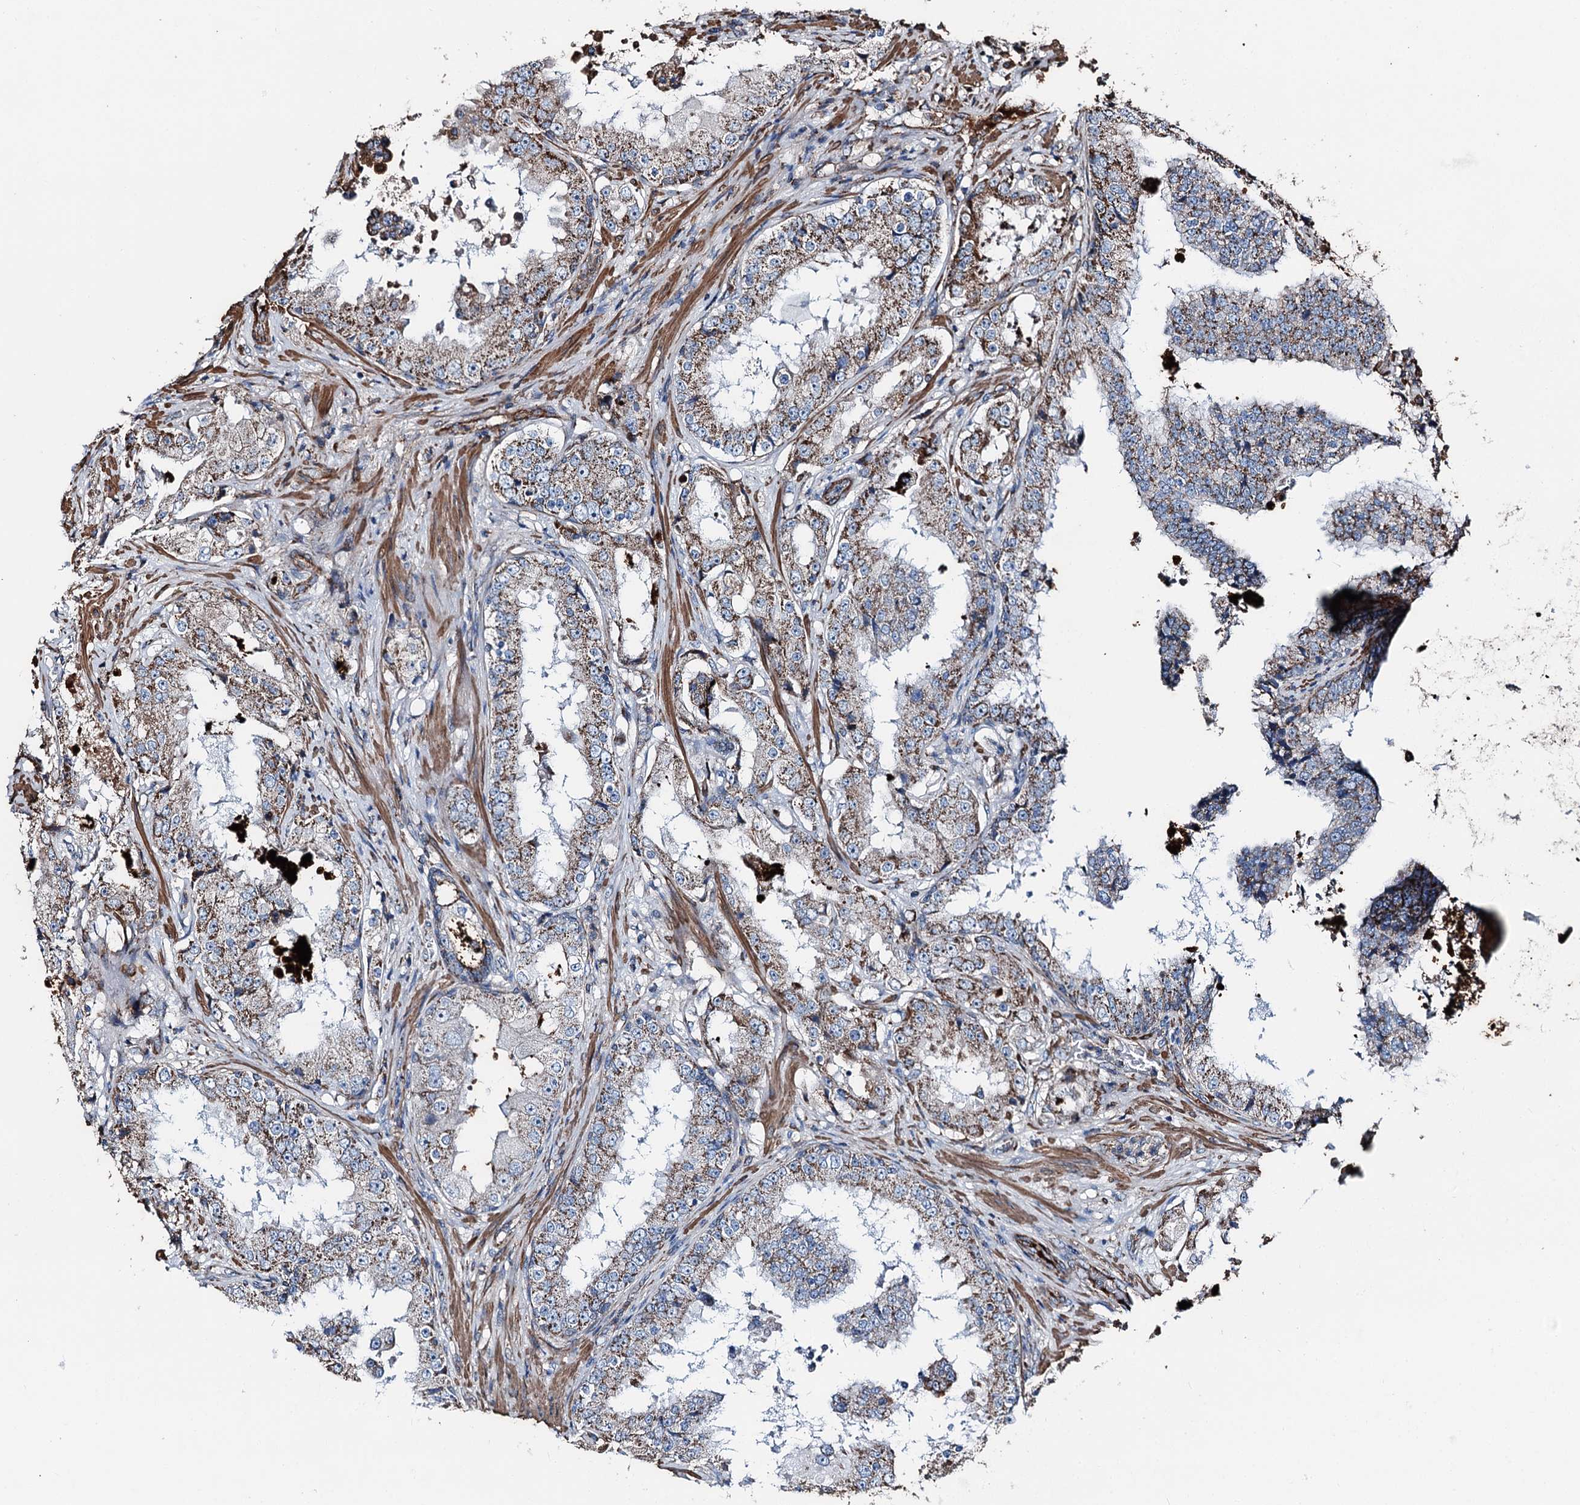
{"staining": {"intensity": "strong", "quantity": "25%-75%", "location": "cytoplasmic/membranous"}, "tissue": "prostate cancer", "cell_type": "Tumor cells", "image_type": "cancer", "snomed": [{"axis": "morphology", "description": "Adenocarcinoma, High grade"}, {"axis": "topography", "description": "Prostate"}], "caption": "Immunohistochemistry photomicrograph of prostate high-grade adenocarcinoma stained for a protein (brown), which shows high levels of strong cytoplasmic/membranous positivity in about 25%-75% of tumor cells.", "gene": "DDIAS", "patient": {"sex": "male", "age": 73}}